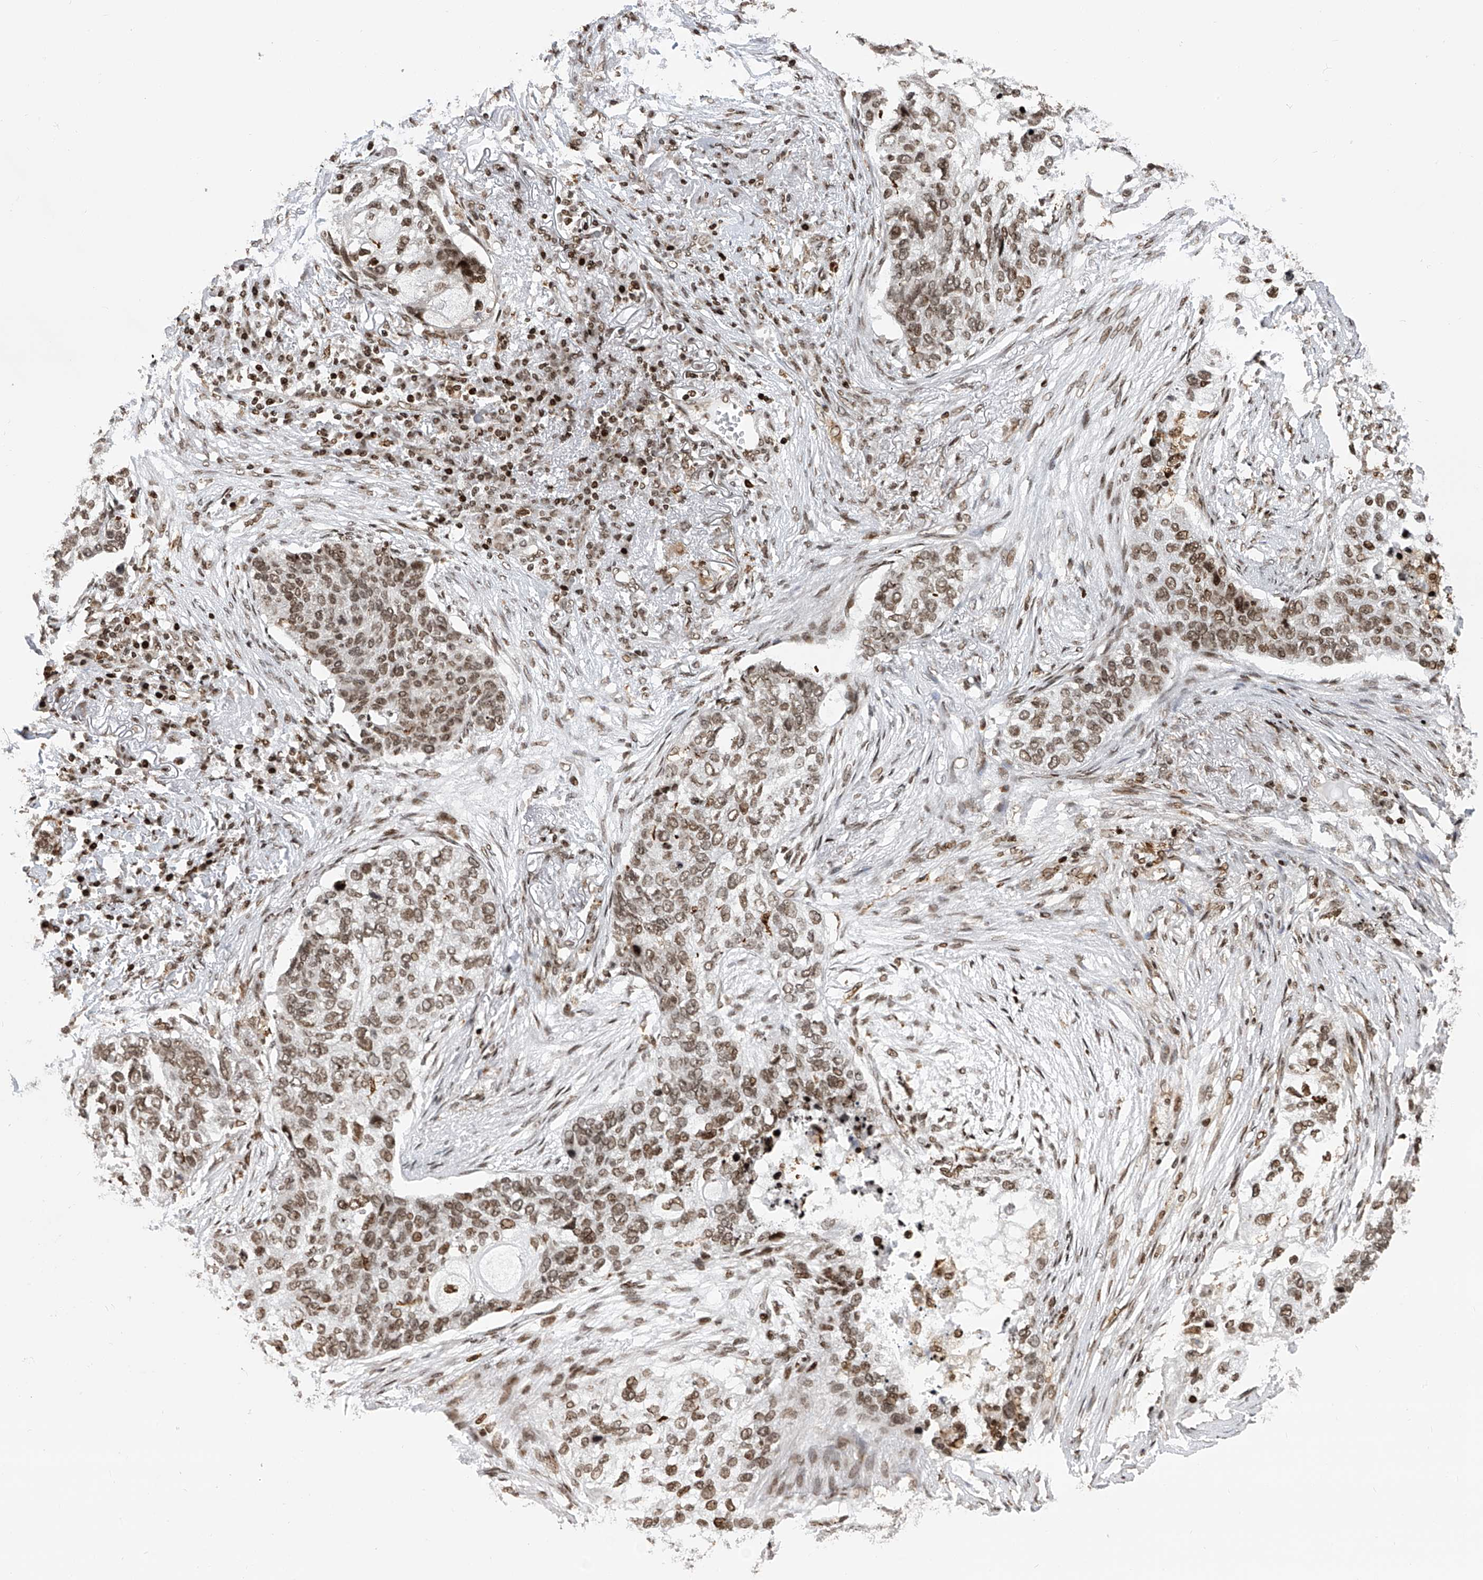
{"staining": {"intensity": "moderate", "quantity": ">75%", "location": "nuclear"}, "tissue": "lung cancer", "cell_type": "Tumor cells", "image_type": "cancer", "snomed": [{"axis": "morphology", "description": "Squamous cell carcinoma, NOS"}, {"axis": "topography", "description": "Lung"}], "caption": "Immunohistochemistry (IHC) (DAB (3,3'-diaminobenzidine)) staining of lung cancer exhibits moderate nuclear protein expression in about >75% of tumor cells.", "gene": "PAK1IP1", "patient": {"sex": "female", "age": 63}}